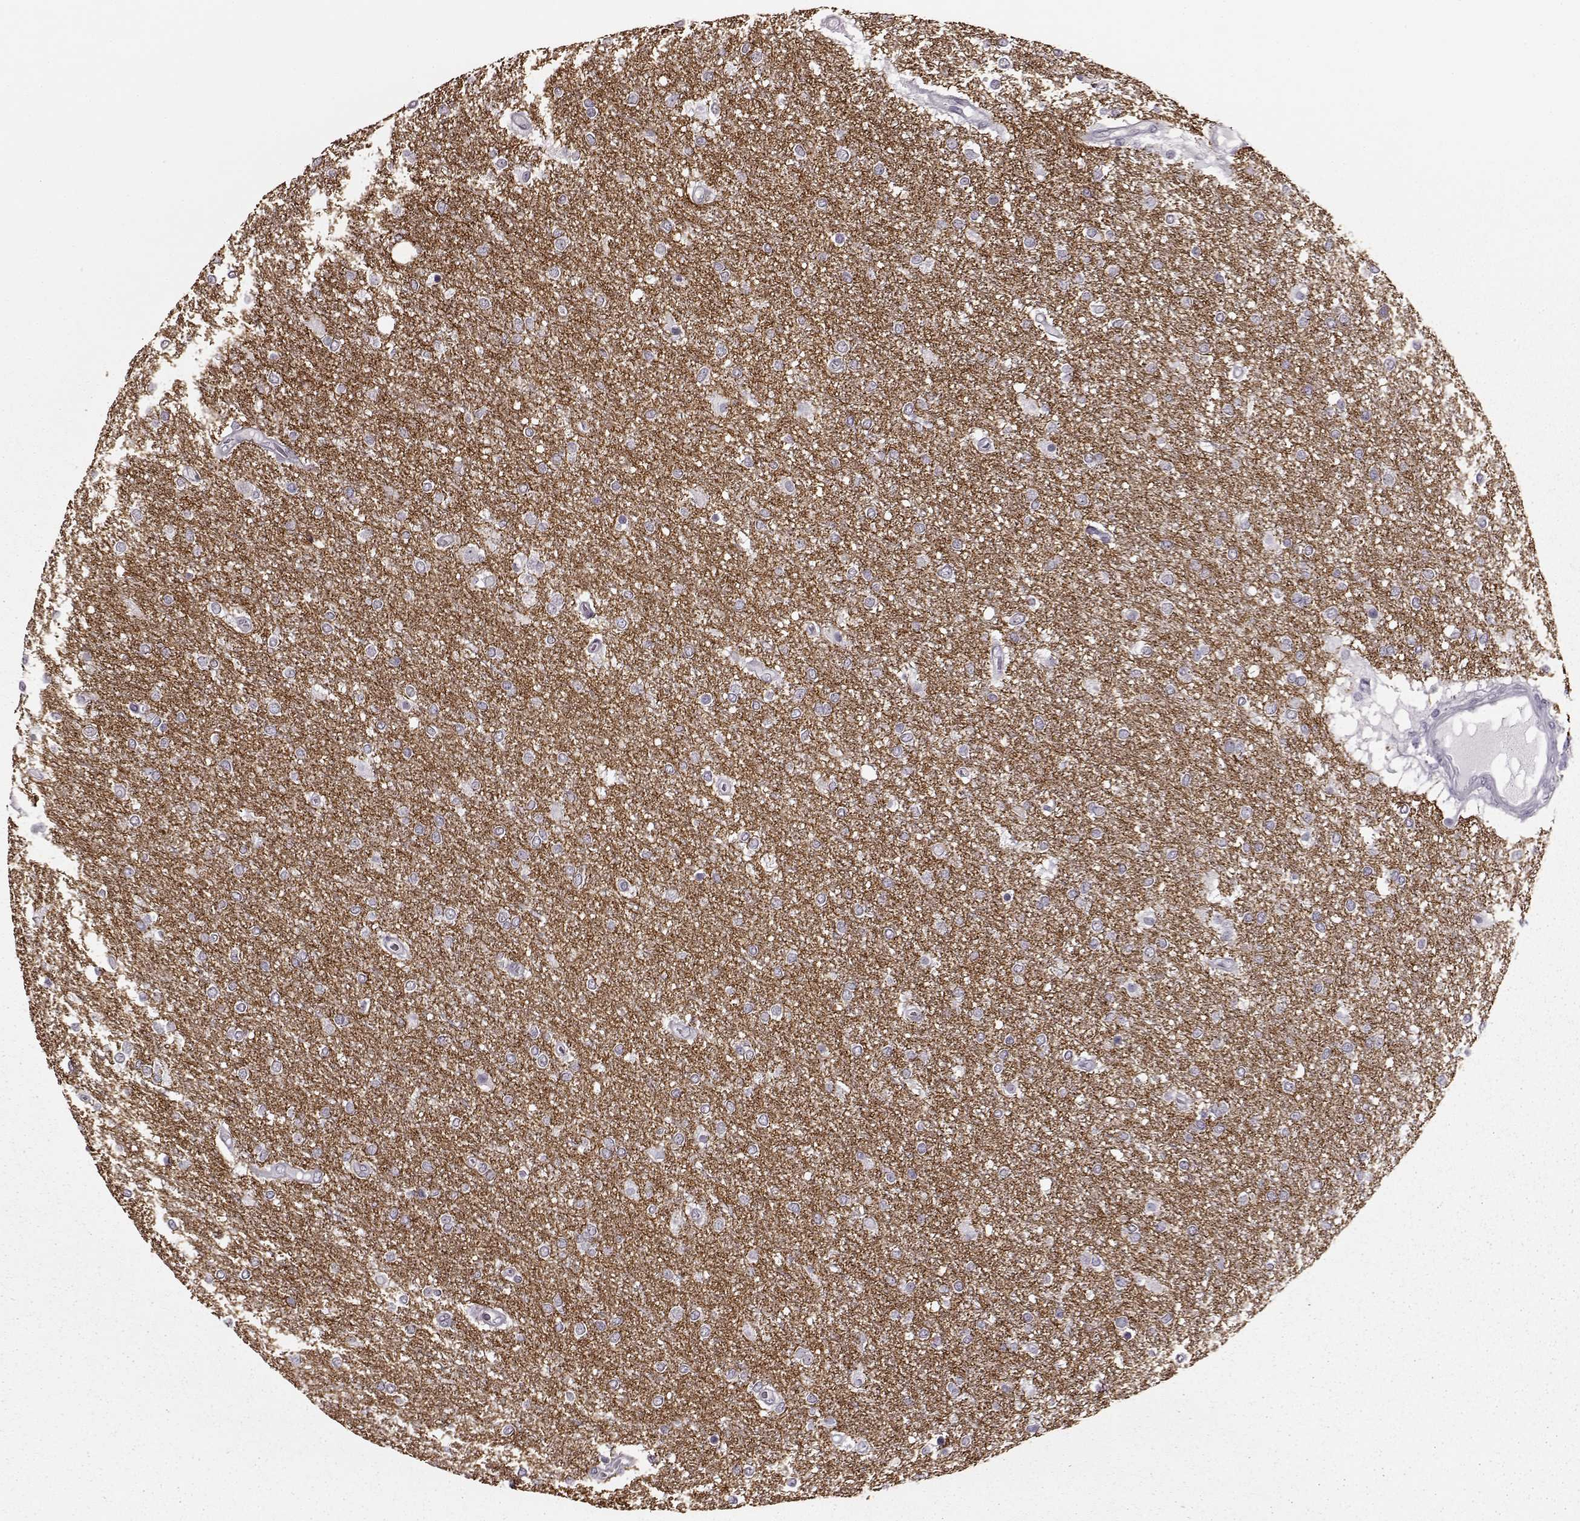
{"staining": {"intensity": "negative", "quantity": "none", "location": "none"}, "tissue": "glioma", "cell_type": "Tumor cells", "image_type": "cancer", "snomed": [{"axis": "morphology", "description": "Glioma, malignant, High grade"}, {"axis": "topography", "description": "Brain"}], "caption": "IHC of human glioma displays no positivity in tumor cells. (DAB (3,3'-diaminobenzidine) immunohistochemistry visualized using brightfield microscopy, high magnification).", "gene": "STX1B", "patient": {"sex": "female", "age": 61}}